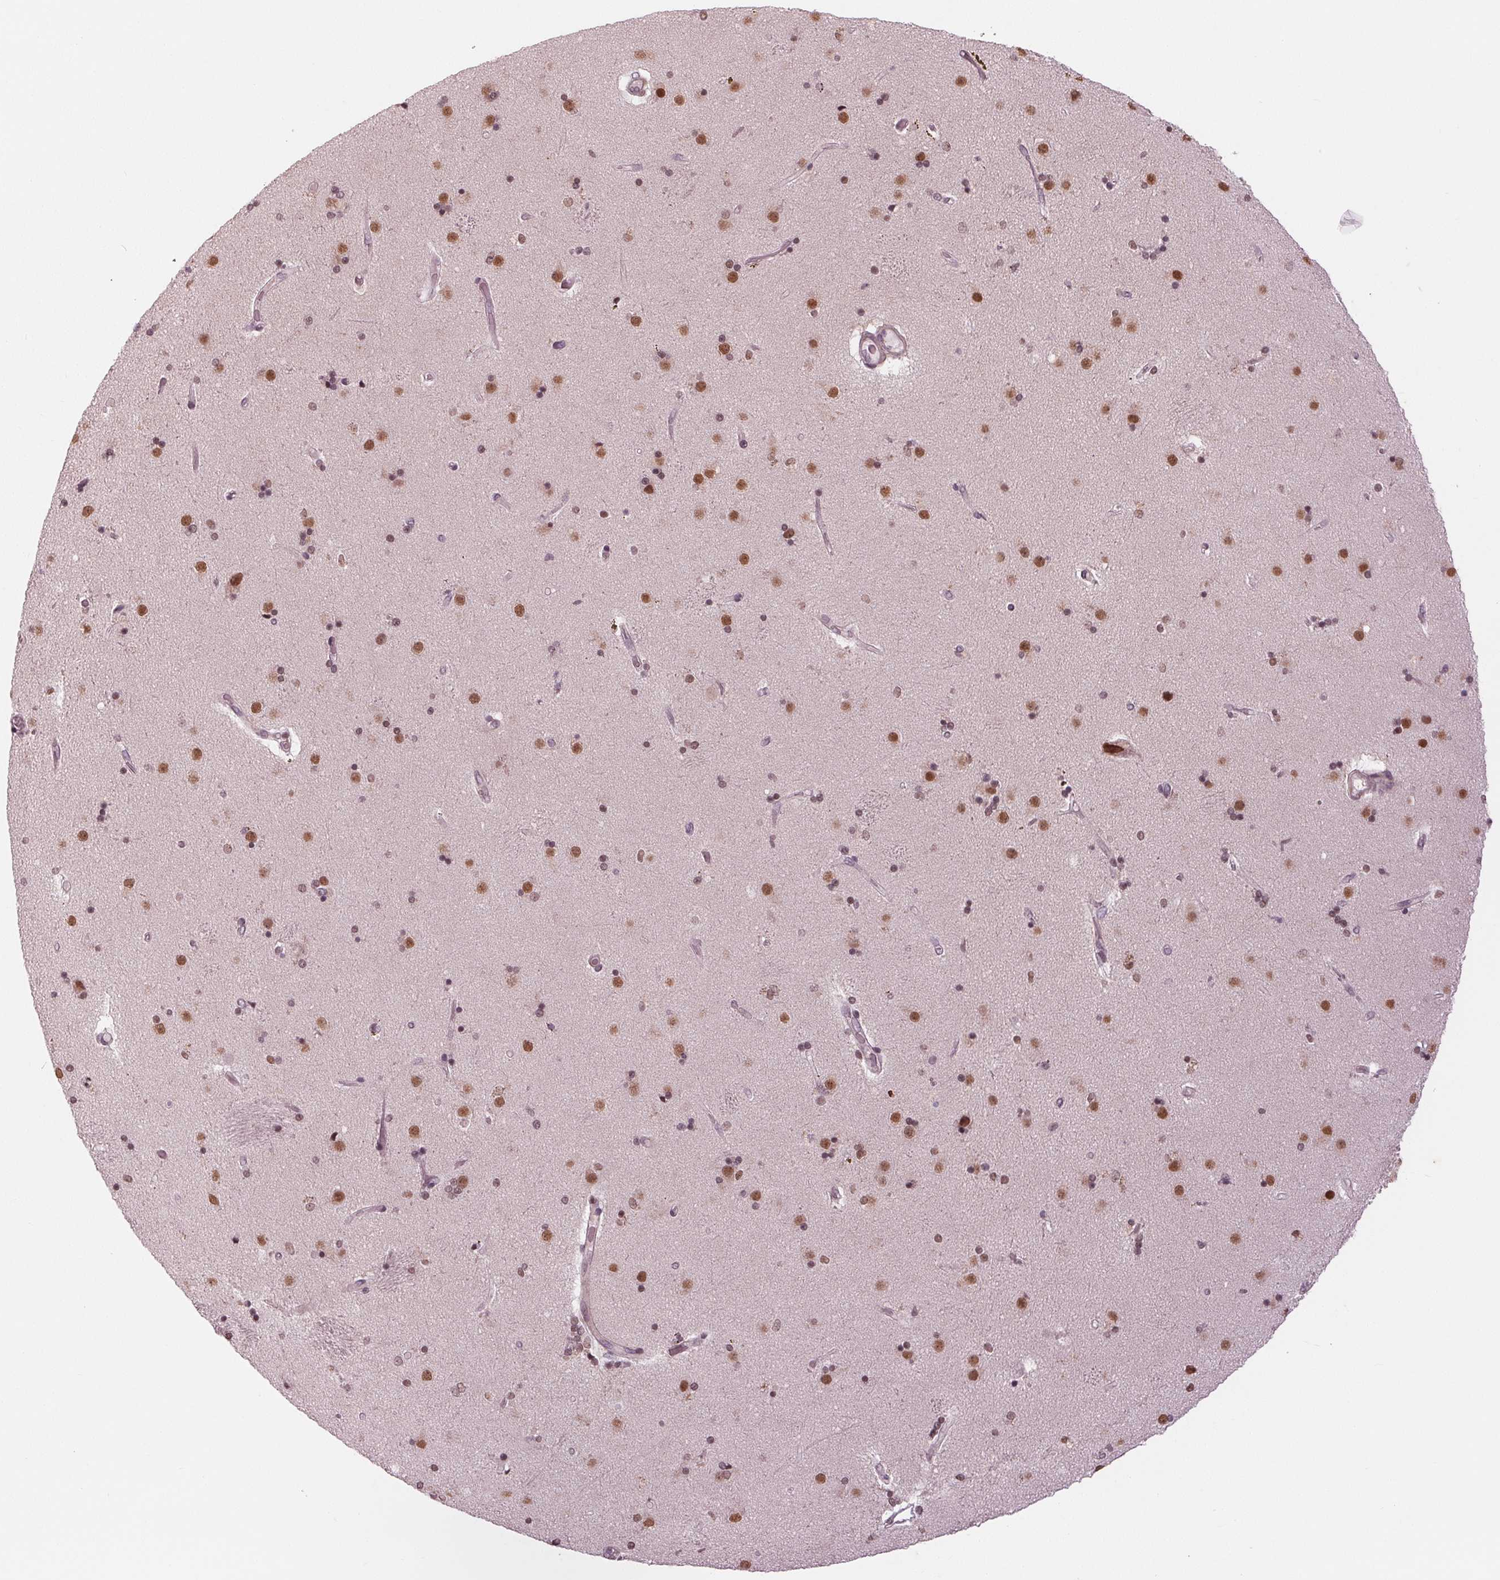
{"staining": {"intensity": "weak", "quantity": "<25%", "location": "nuclear"}, "tissue": "caudate", "cell_type": "Glial cells", "image_type": "normal", "snomed": [{"axis": "morphology", "description": "Normal tissue, NOS"}, {"axis": "topography", "description": "Lateral ventricle wall"}], "caption": "IHC photomicrograph of unremarkable human caudate stained for a protein (brown), which exhibits no expression in glial cells. The staining was performed using DAB to visualize the protein expression in brown, while the nuclei were stained in blue with hematoxylin (Magnification: 20x).", "gene": "DNMT3L", "patient": {"sex": "female", "age": 71}}